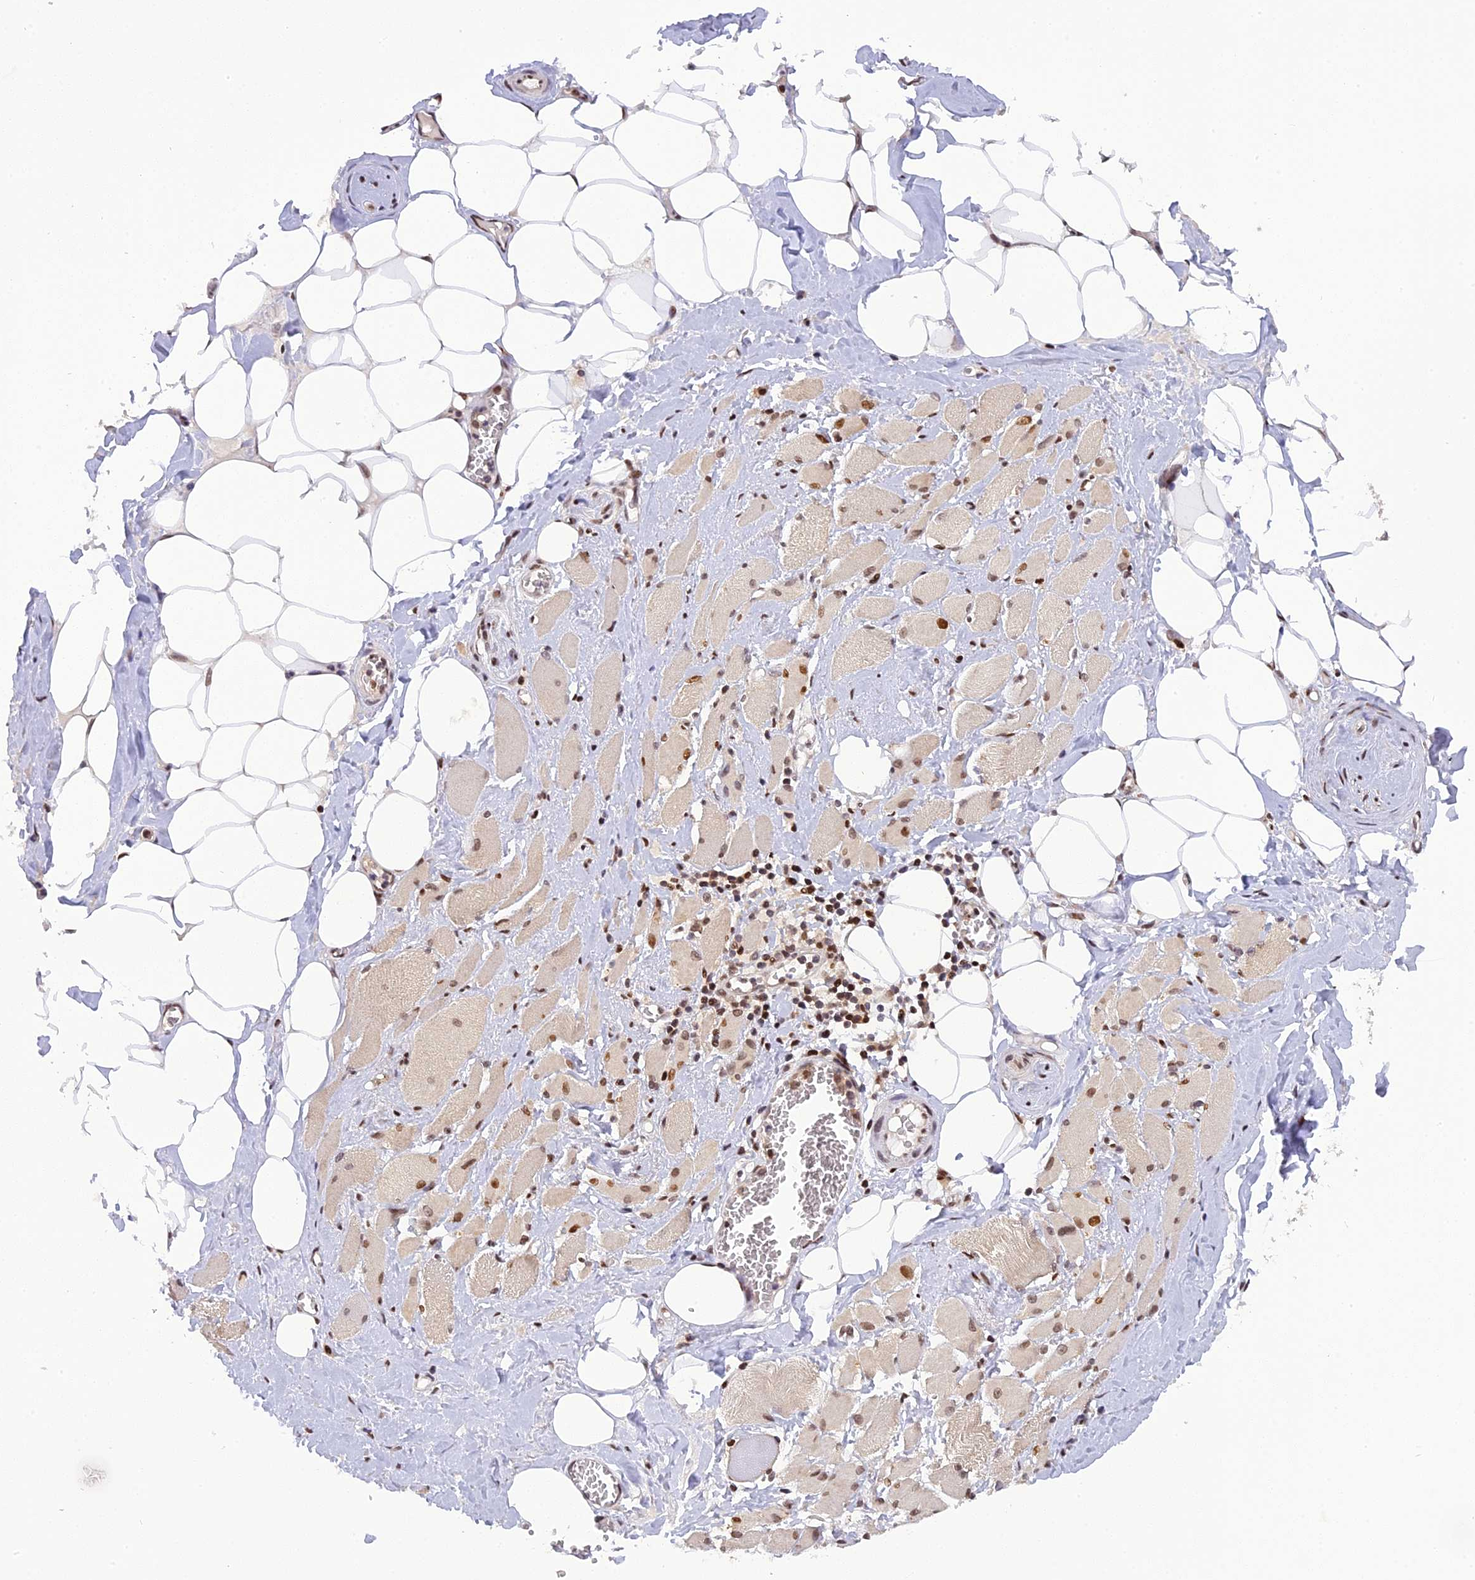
{"staining": {"intensity": "moderate", "quantity": "25%-75%", "location": "cytoplasmic/membranous,nuclear"}, "tissue": "skeletal muscle", "cell_type": "Myocytes", "image_type": "normal", "snomed": [{"axis": "morphology", "description": "Normal tissue, NOS"}, {"axis": "morphology", "description": "Basal cell carcinoma"}, {"axis": "topography", "description": "Skeletal muscle"}], "caption": "Immunohistochemistry (IHC) of unremarkable human skeletal muscle shows medium levels of moderate cytoplasmic/membranous,nuclear staining in approximately 25%-75% of myocytes.", "gene": "RABGGTA", "patient": {"sex": "female", "age": 64}}